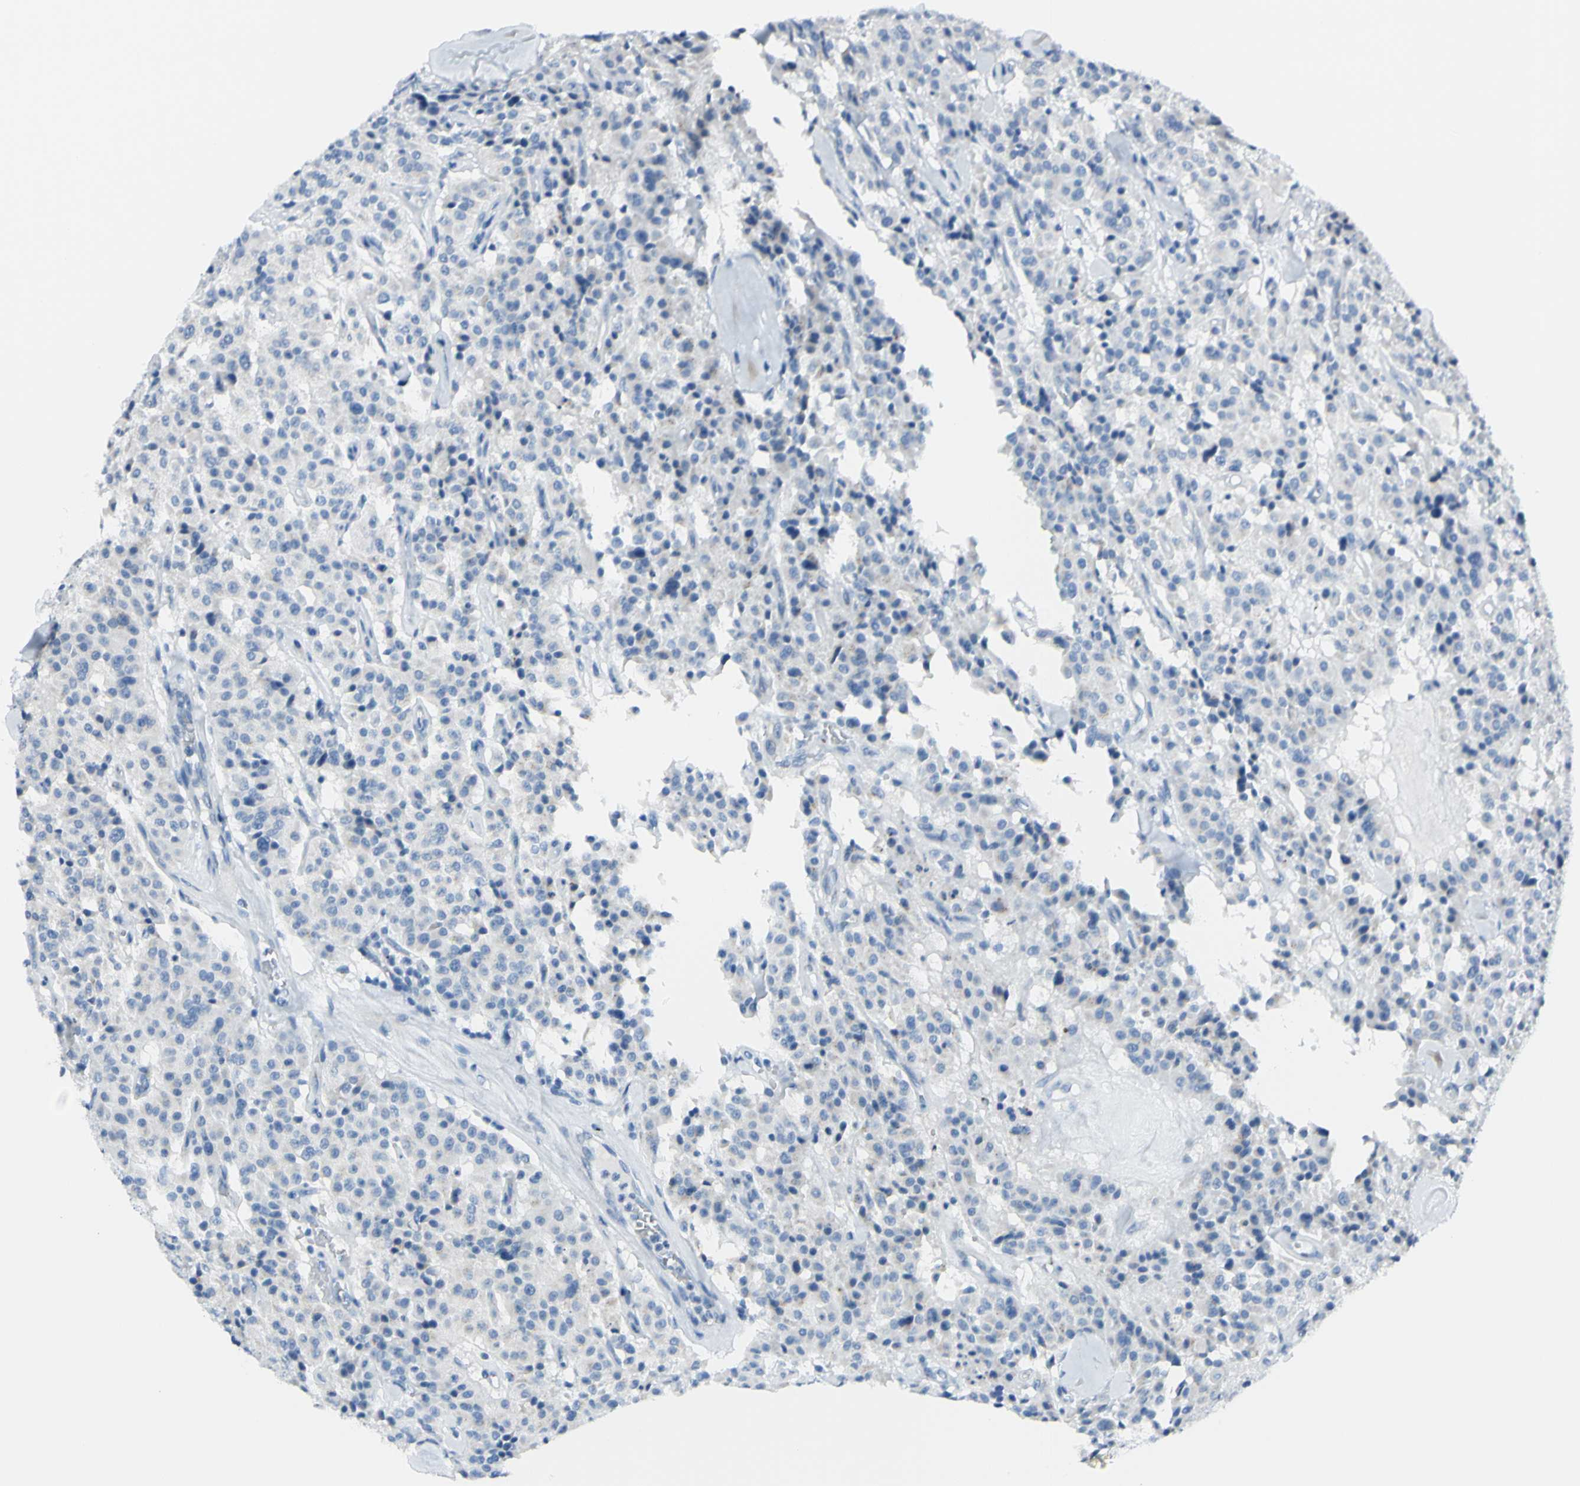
{"staining": {"intensity": "negative", "quantity": "none", "location": "none"}, "tissue": "carcinoid", "cell_type": "Tumor cells", "image_type": "cancer", "snomed": [{"axis": "morphology", "description": "Carcinoid, malignant, NOS"}, {"axis": "topography", "description": "Lung"}], "caption": "Tumor cells show no significant staining in carcinoid. (Stains: DAB immunohistochemistry with hematoxylin counter stain, Microscopy: brightfield microscopy at high magnification).", "gene": "B4GALT1", "patient": {"sex": "male", "age": 30}}